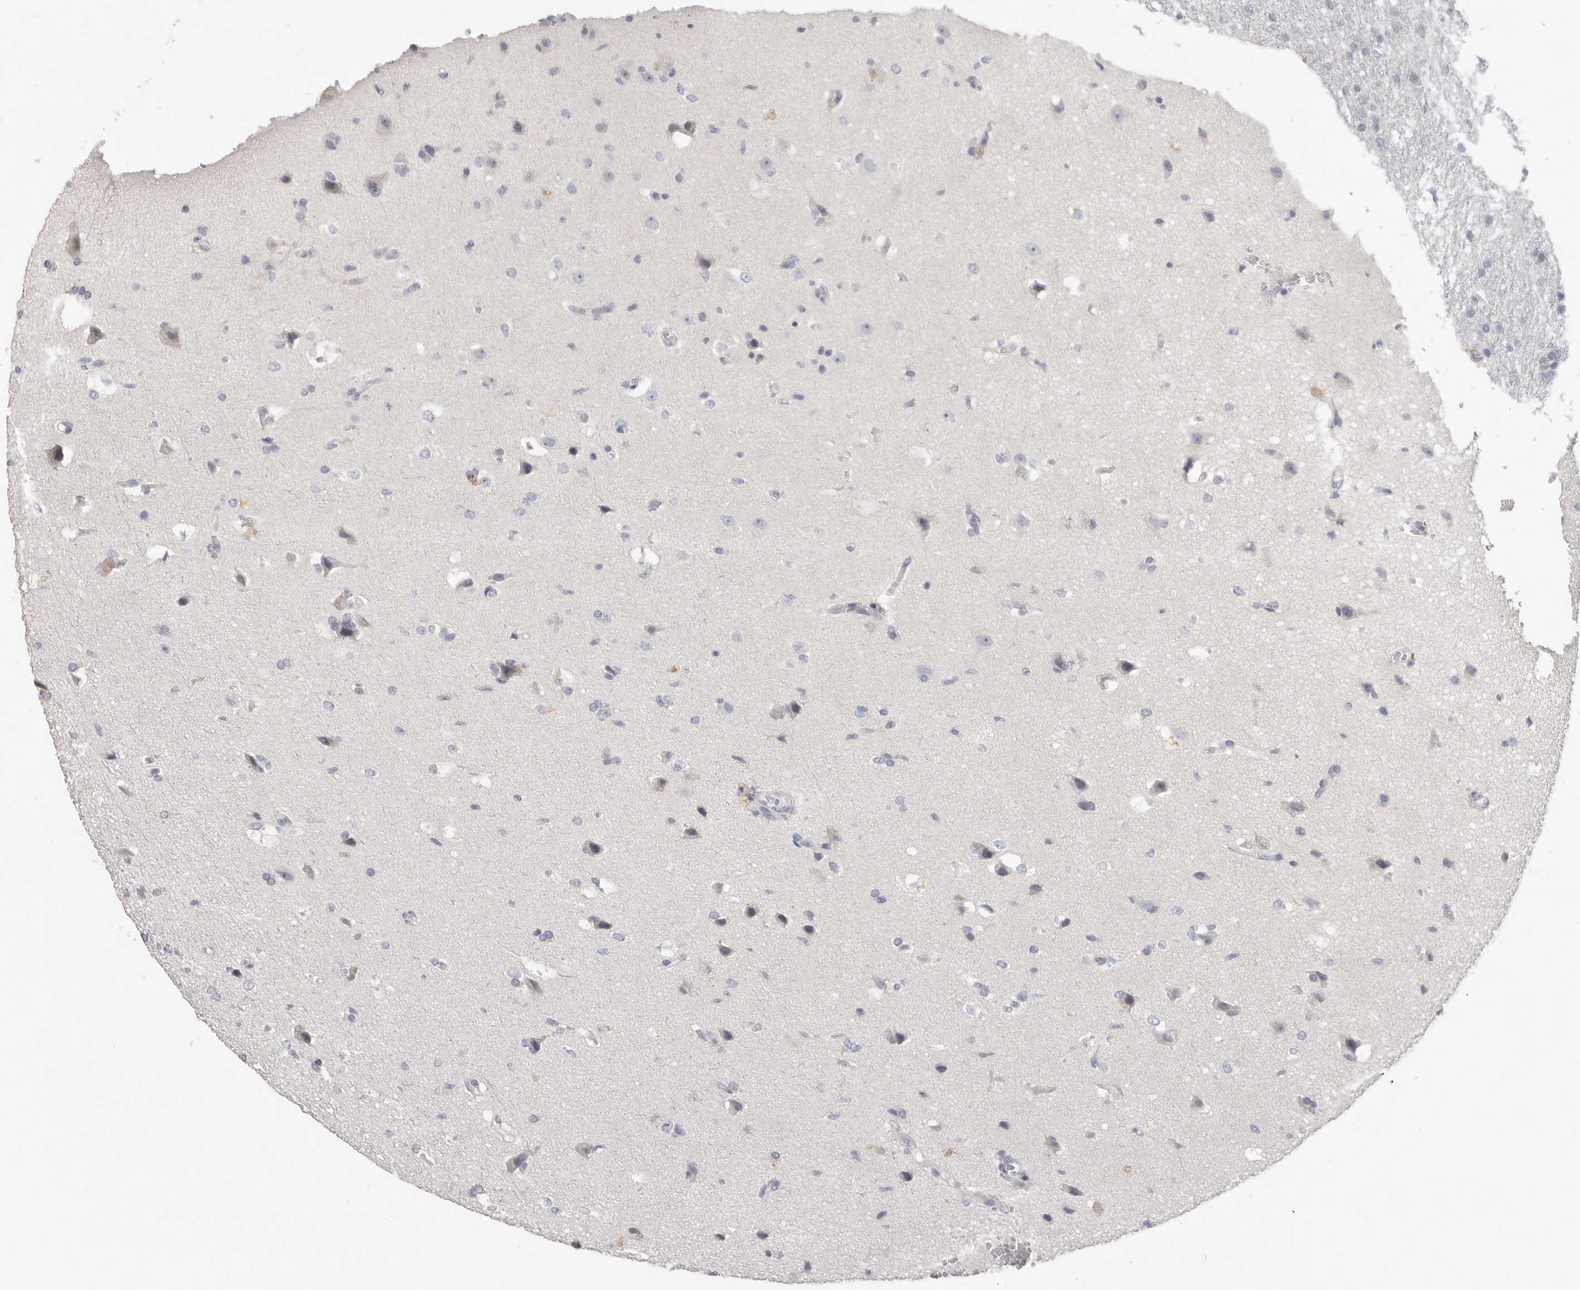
{"staining": {"intensity": "negative", "quantity": "none", "location": "none"}, "tissue": "glioma", "cell_type": "Tumor cells", "image_type": "cancer", "snomed": [{"axis": "morphology", "description": "Glioma, malignant, High grade"}, {"axis": "topography", "description": "Brain"}], "caption": "Tumor cells show no significant staining in high-grade glioma (malignant). (IHC, brightfield microscopy, high magnification).", "gene": "DNAJC11", "patient": {"sex": "female", "age": 57}}